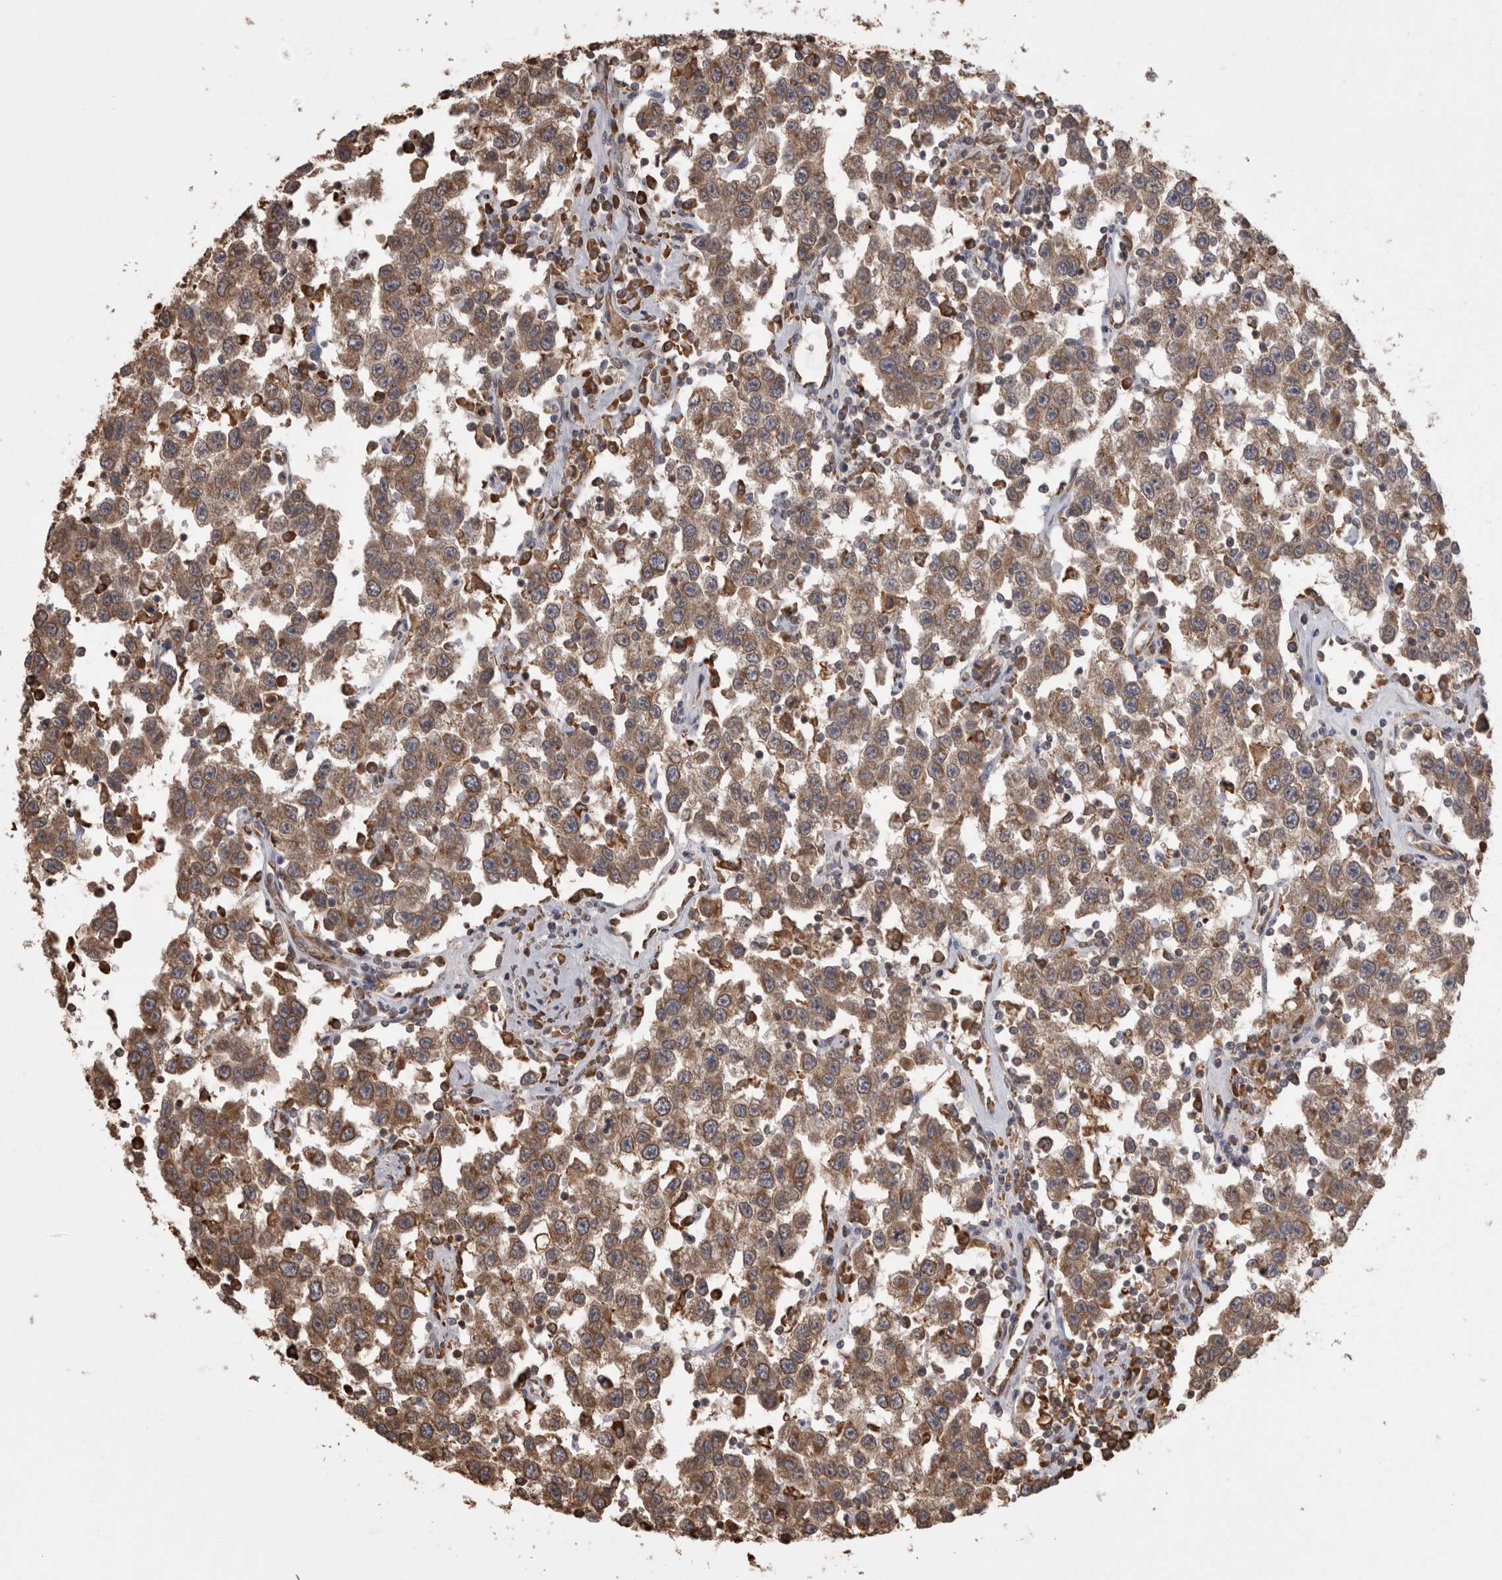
{"staining": {"intensity": "moderate", "quantity": ">75%", "location": "cytoplasmic/membranous"}, "tissue": "testis cancer", "cell_type": "Tumor cells", "image_type": "cancer", "snomed": [{"axis": "morphology", "description": "Seminoma, NOS"}, {"axis": "topography", "description": "Testis"}], "caption": "Tumor cells demonstrate moderate cytoplasmic/membranous positivity in about >75% of cells in testis seminoma. Nuclei are stained in blue.", "gene": "PON2", "patient": {"sex": "male", "age": 41}}